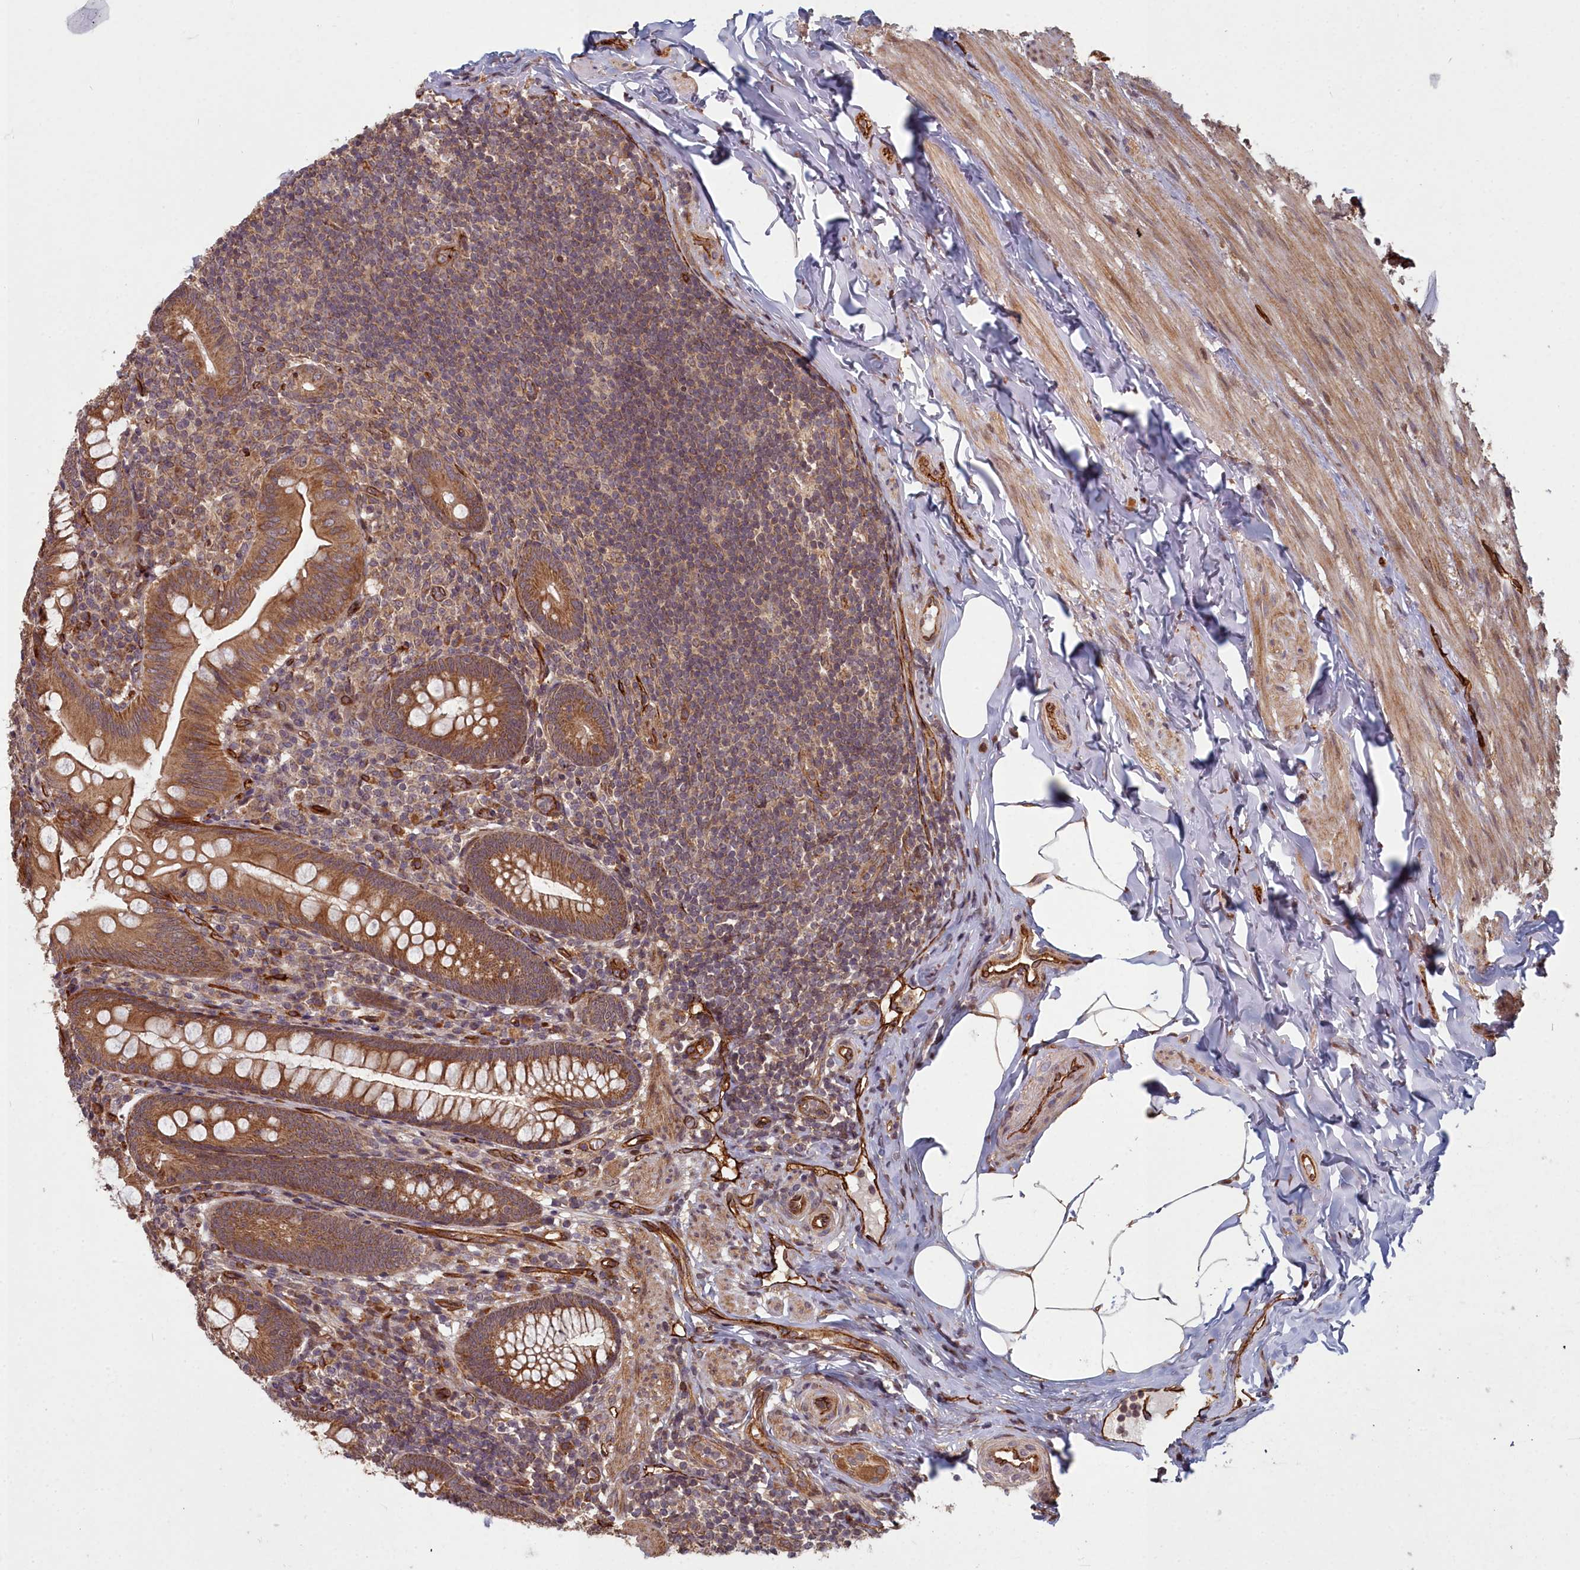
{"staining": {"intensity": "moderate", "quantity": ">75%", "location": "cytoplasmic/membranous"}, "tissue": "appendix", "cell_type": "Glandular cells", "image_type": "normal", "snomed": [{"axis": "morphology", "description": "Normal tissue, NOS"}, {"axis": "topography", "description": "Appendix"}], "caption": "Appendix stained with DAB (3,3'-diaminobenzidine) immunohistochemistry (IHC) exhibits medium levels of moderate cytoplasmic/membranous positivity in about >75% of glandular cells. The staining was performed using DAB to visualize the protein expression in brown, while the nuclei were stained in blue with hematoxylin (Magnification: 20x).", "gene": "TSPYL4", "patient": {"sex": "male", "age": 55}}